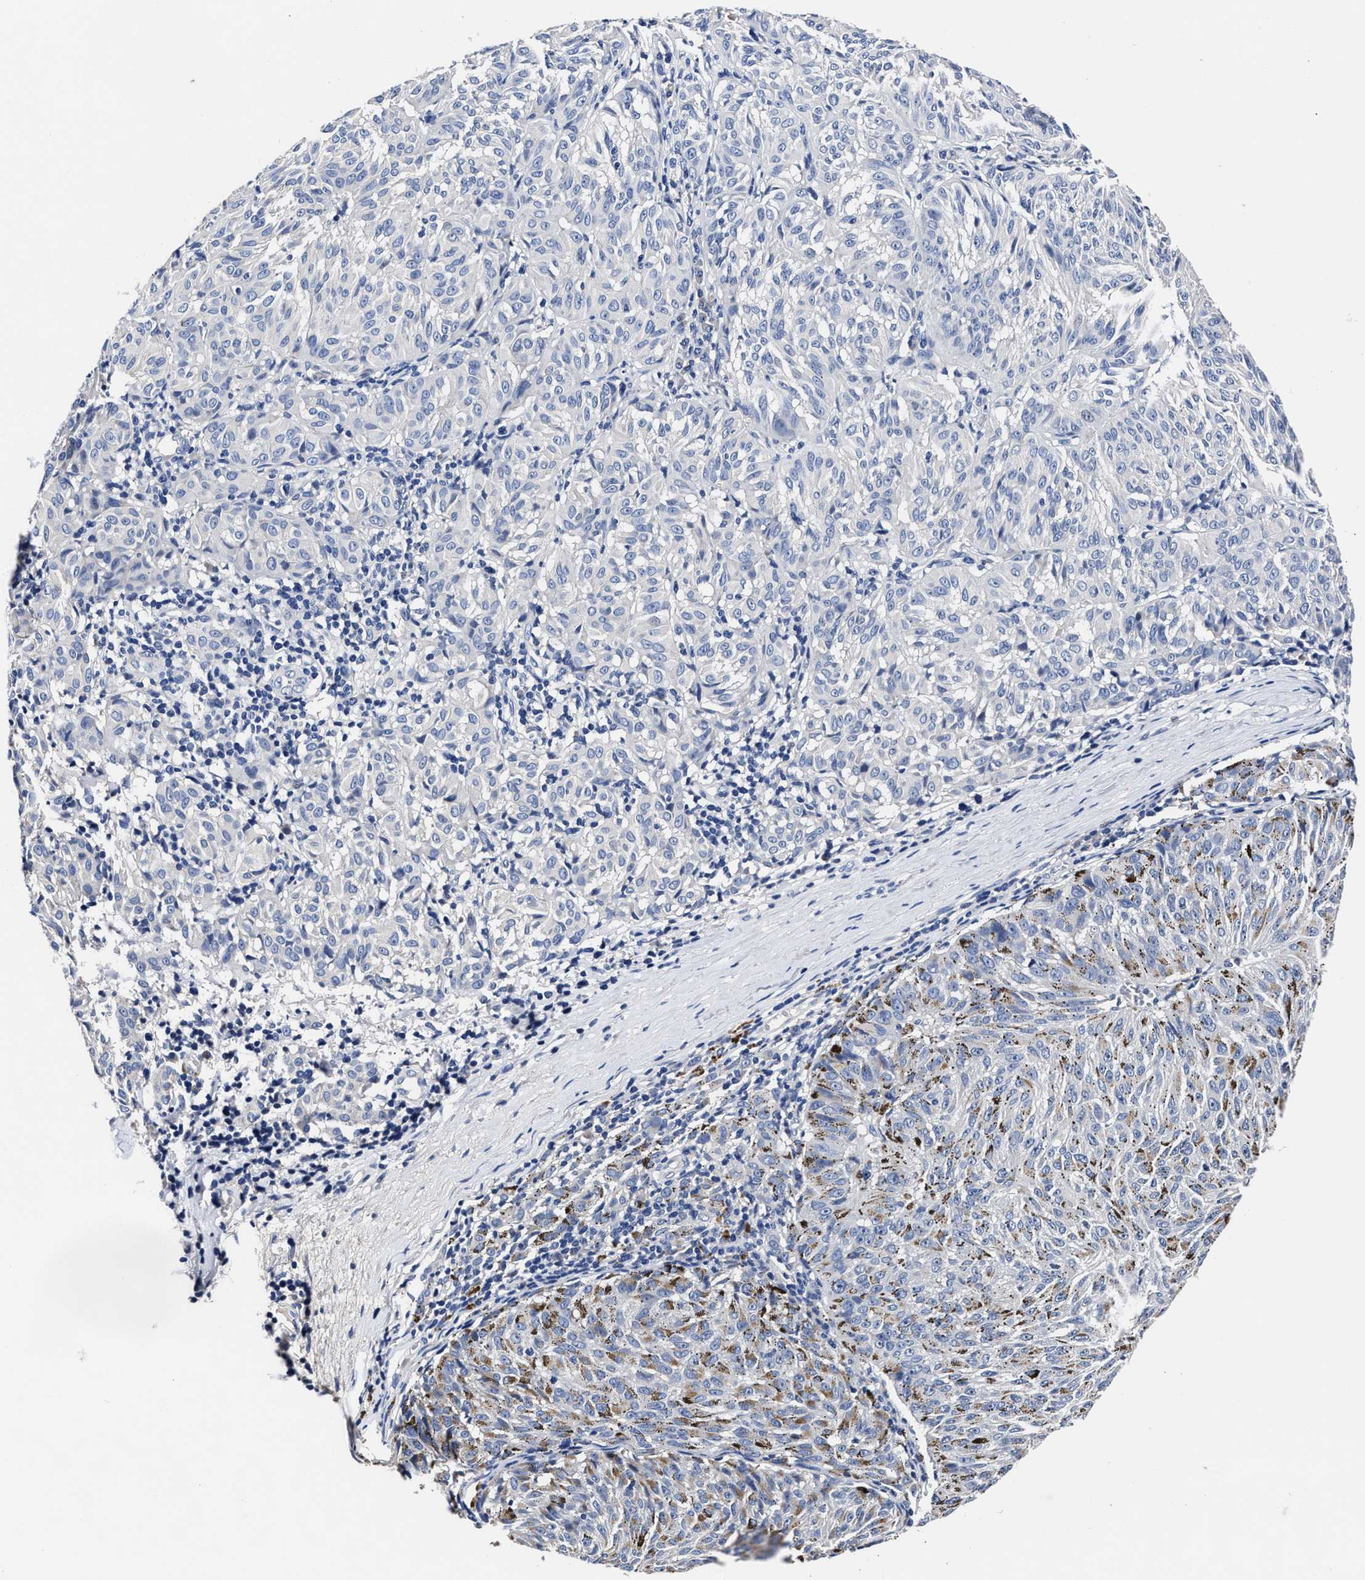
{"staining": {"intensity": "negative", "quantity": "none", "location": "none"}, "tissue": "melanoma", "cell_type": "Tumor cells", "image_type": "cancer", "snomed": [{"axis": "morphology", "description": "Malignant melanoma, NOS"}, {"axis": "topography", "description": "Skin"}], "caption": "High power microscopy micrograph of an IHC image of malignant melanoma, revealing no significant positivity in tumor cells.", "gene": "OLFML2A", "patient": {"sex": "female", "age": 72}}